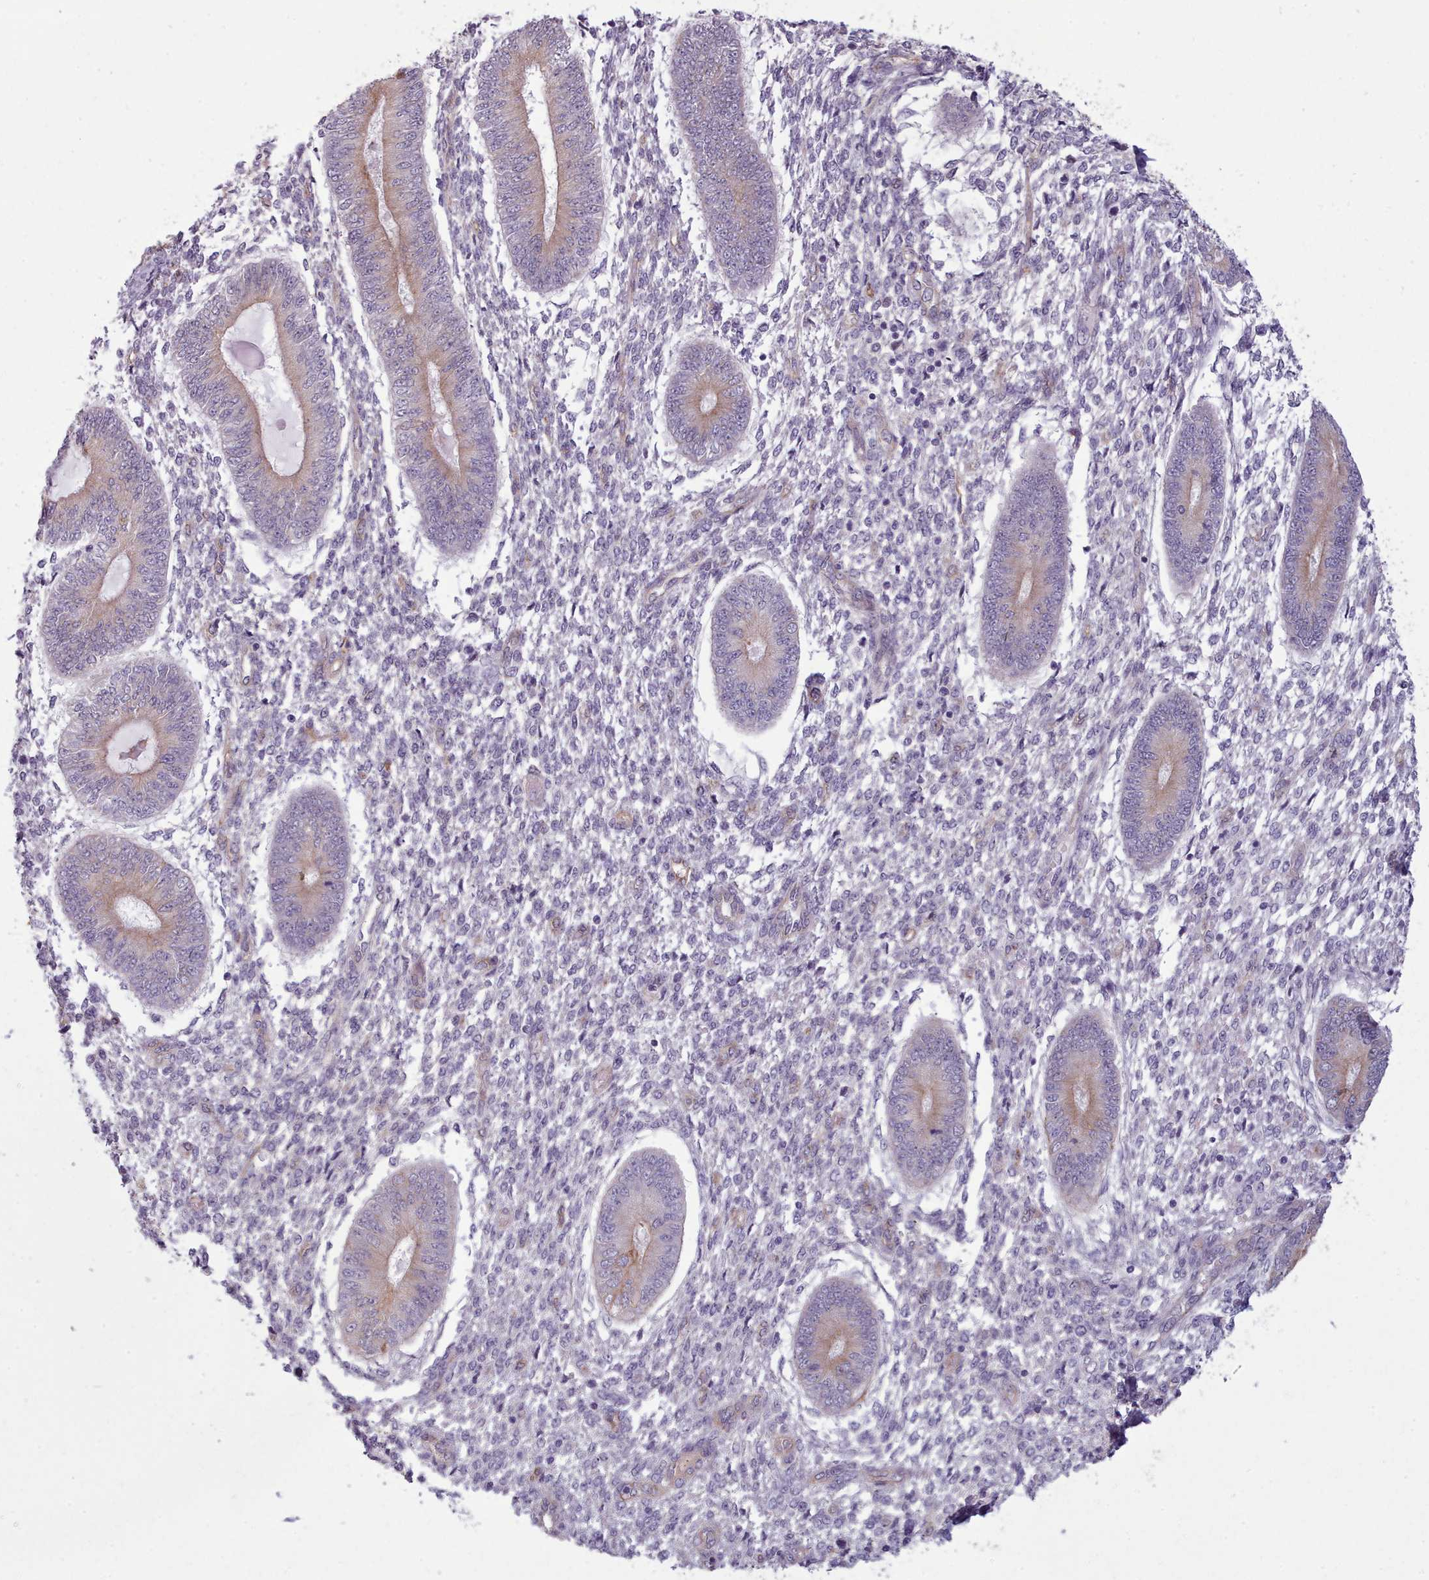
{"staining": {"intensity": "negative", "quantity": "none", "location": "none"}, "tissue": "endometrium", "cell_type": "Cells in endometrial stroma", "image_type": "normal", "snomed": [{"axis": "morphology", "description": "Normal tissue, NOS"}, {"axis": "topography", "description": "Endometrium"}], "caption": "IHC photomicrograph of normal endometrium: endometrium stained with DAB (3,3'-diaminobenzidine) exhibits no significant protein staining in cells in endometrial stroma. (DAB (3,3'-diaminobenzidine) immunohistochemistry with hematoxylin counter stain).", "gene": "PLD4", "patient": {"sex": "female", "age": 49}}